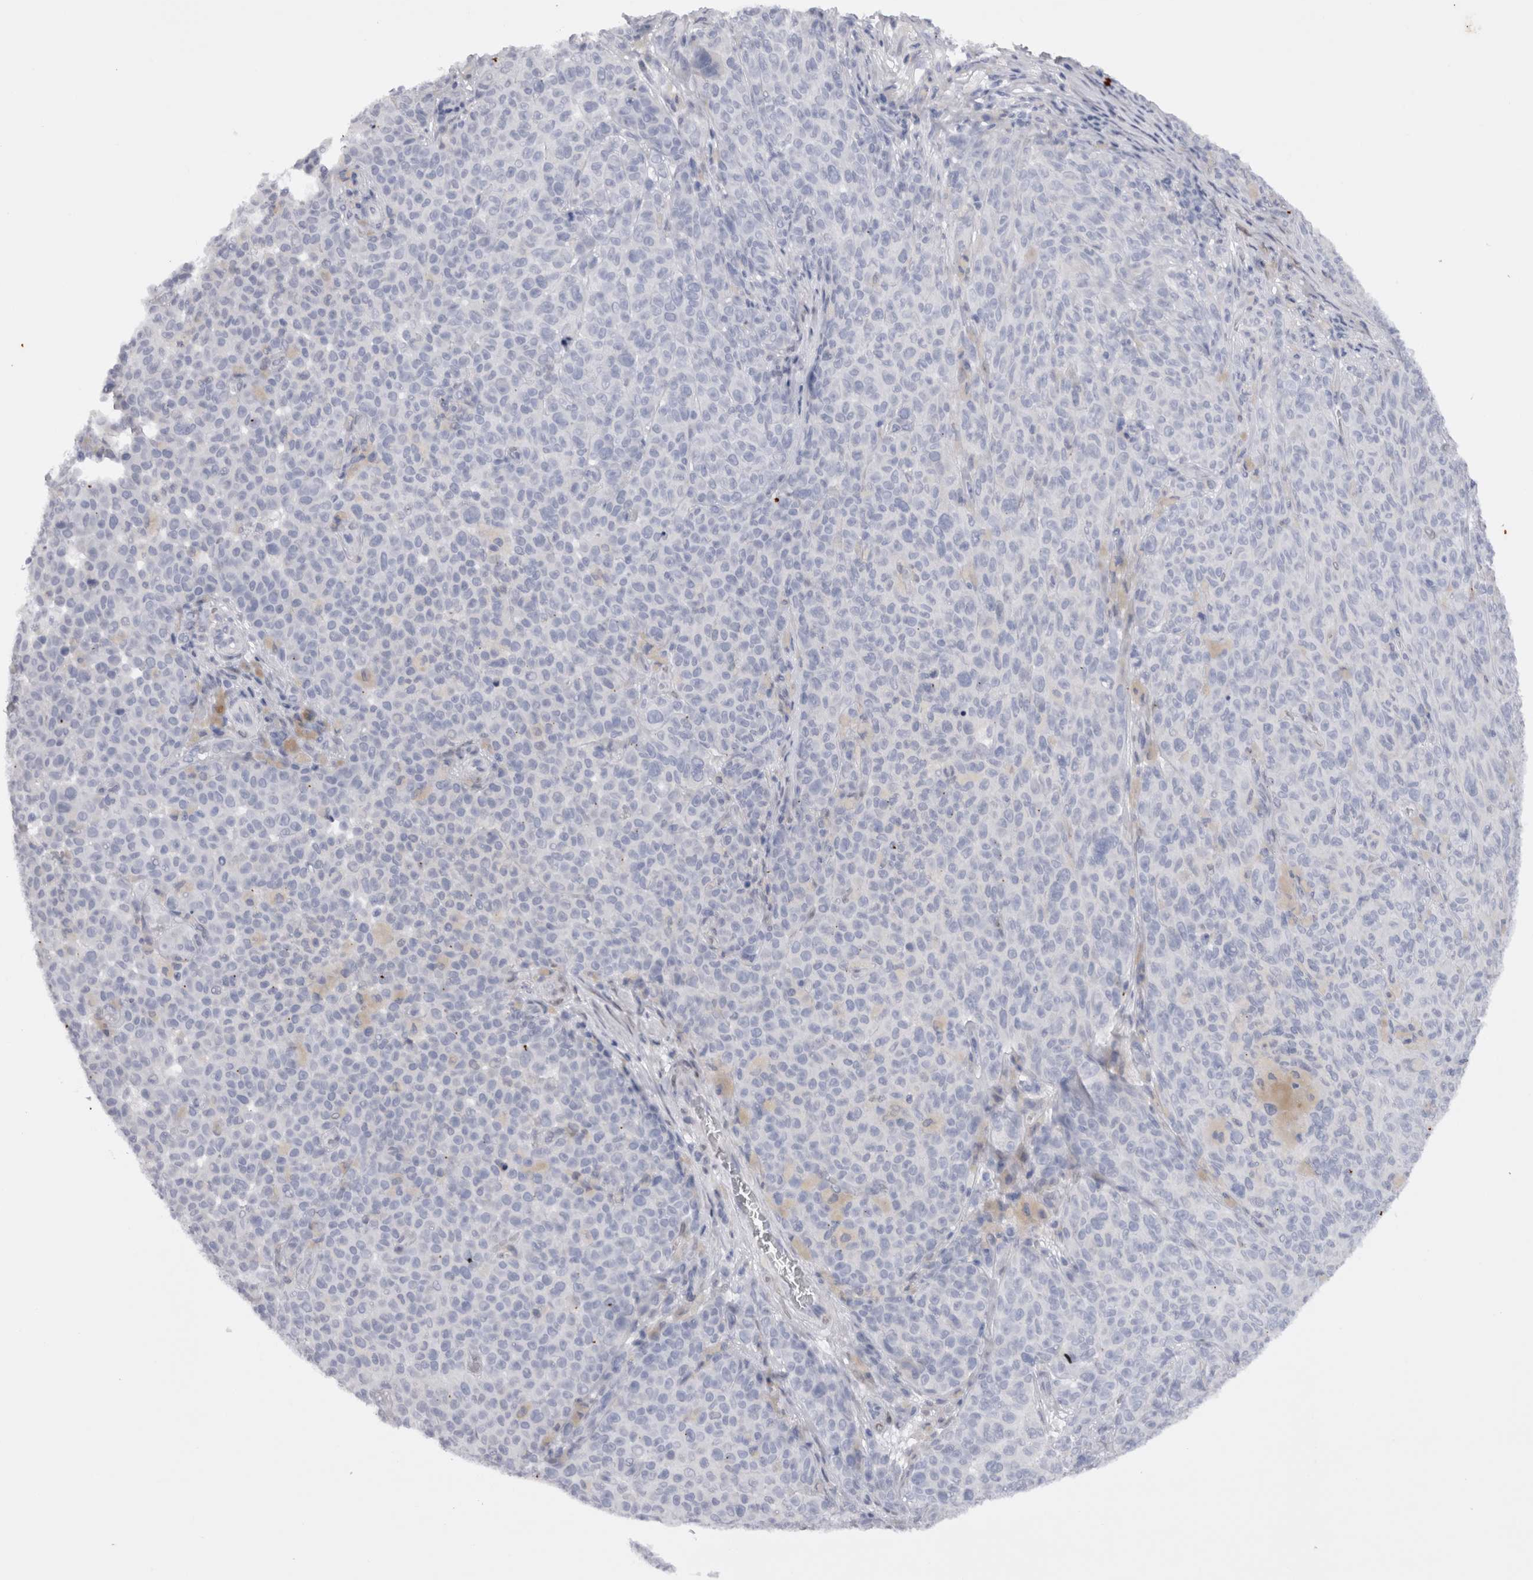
{"staining": {"intensity": "negative", "quantity": "none", "location": "none"}, "tissue": "melanoma", "cell_type": "Tumor cells", "image_type": "cancer", "snomed": [{"axis": "morphology", "description": "Malignant melanoma, NOS"}, {"axis": "topography", "description": "Skin"}], "caption": "A high-resolution micrograph shows immunohistochemistry staining of melanoma, which shows no significant expression in tumor cells.", "gene": "VCPIP1", "patient": {"sex": "female", "age": 82}}